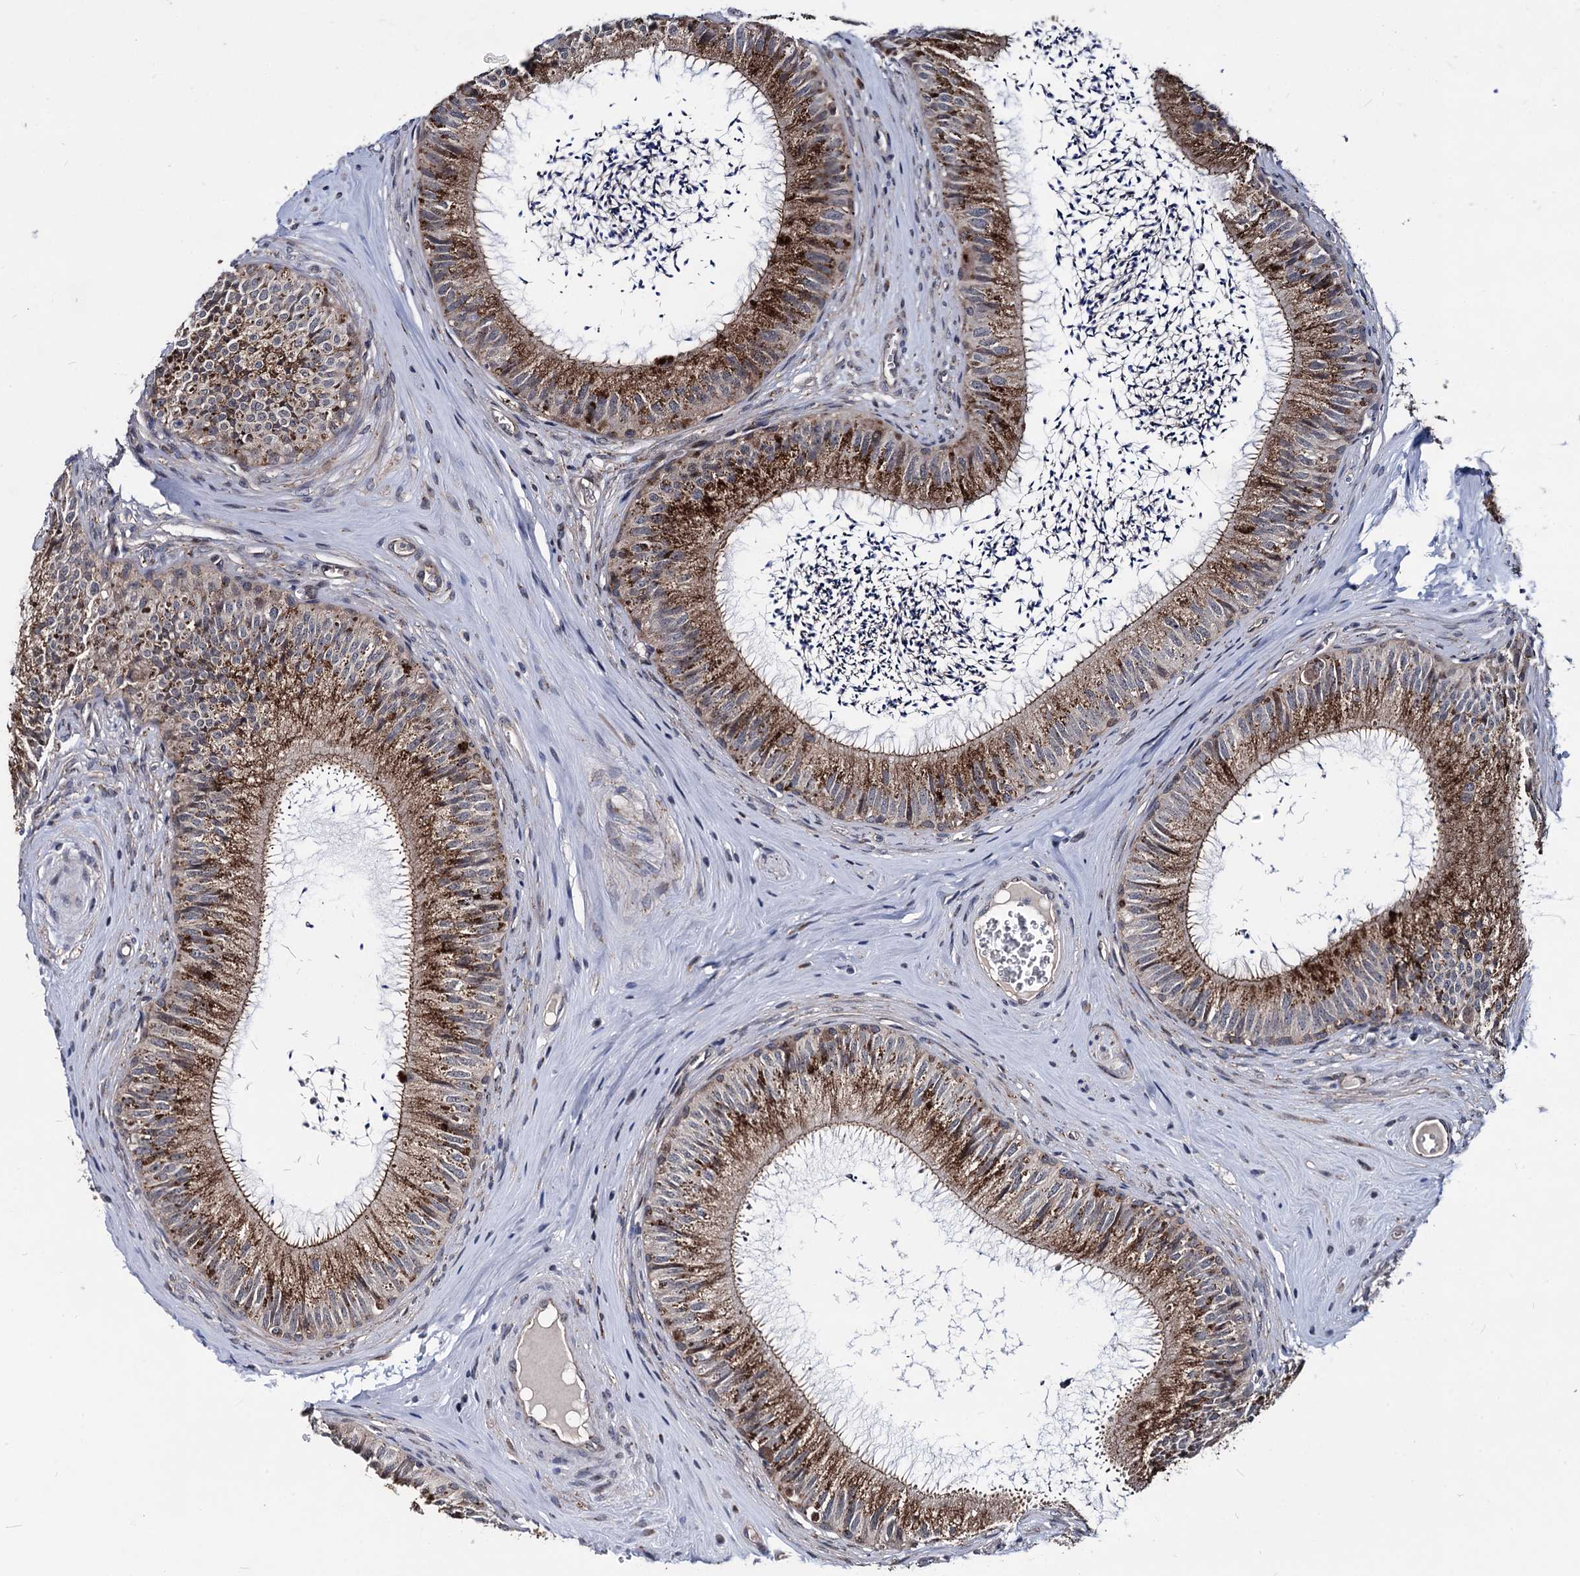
{"staining": {"intensity": "strong", "quantity": ">75%", "location": "cytoplasmic/membranous"}, "tissue": "epididymis", "cell_type": "Glandular cells", "image_type": "normal", "snomed": [{"axis": "morphology", "description": "Normal tissue, NOS"}, {"axis": "topography", "description": "Epididymis"}], "caption": "Normal epididymis displays strong cytoplasmic/membranous staining in about >75% of glandular cells (Brightfield microscopy of DAB IHC at high magnification)..", "gene": "SMAGP", "patient": {"sex": "male", "age": 46}}